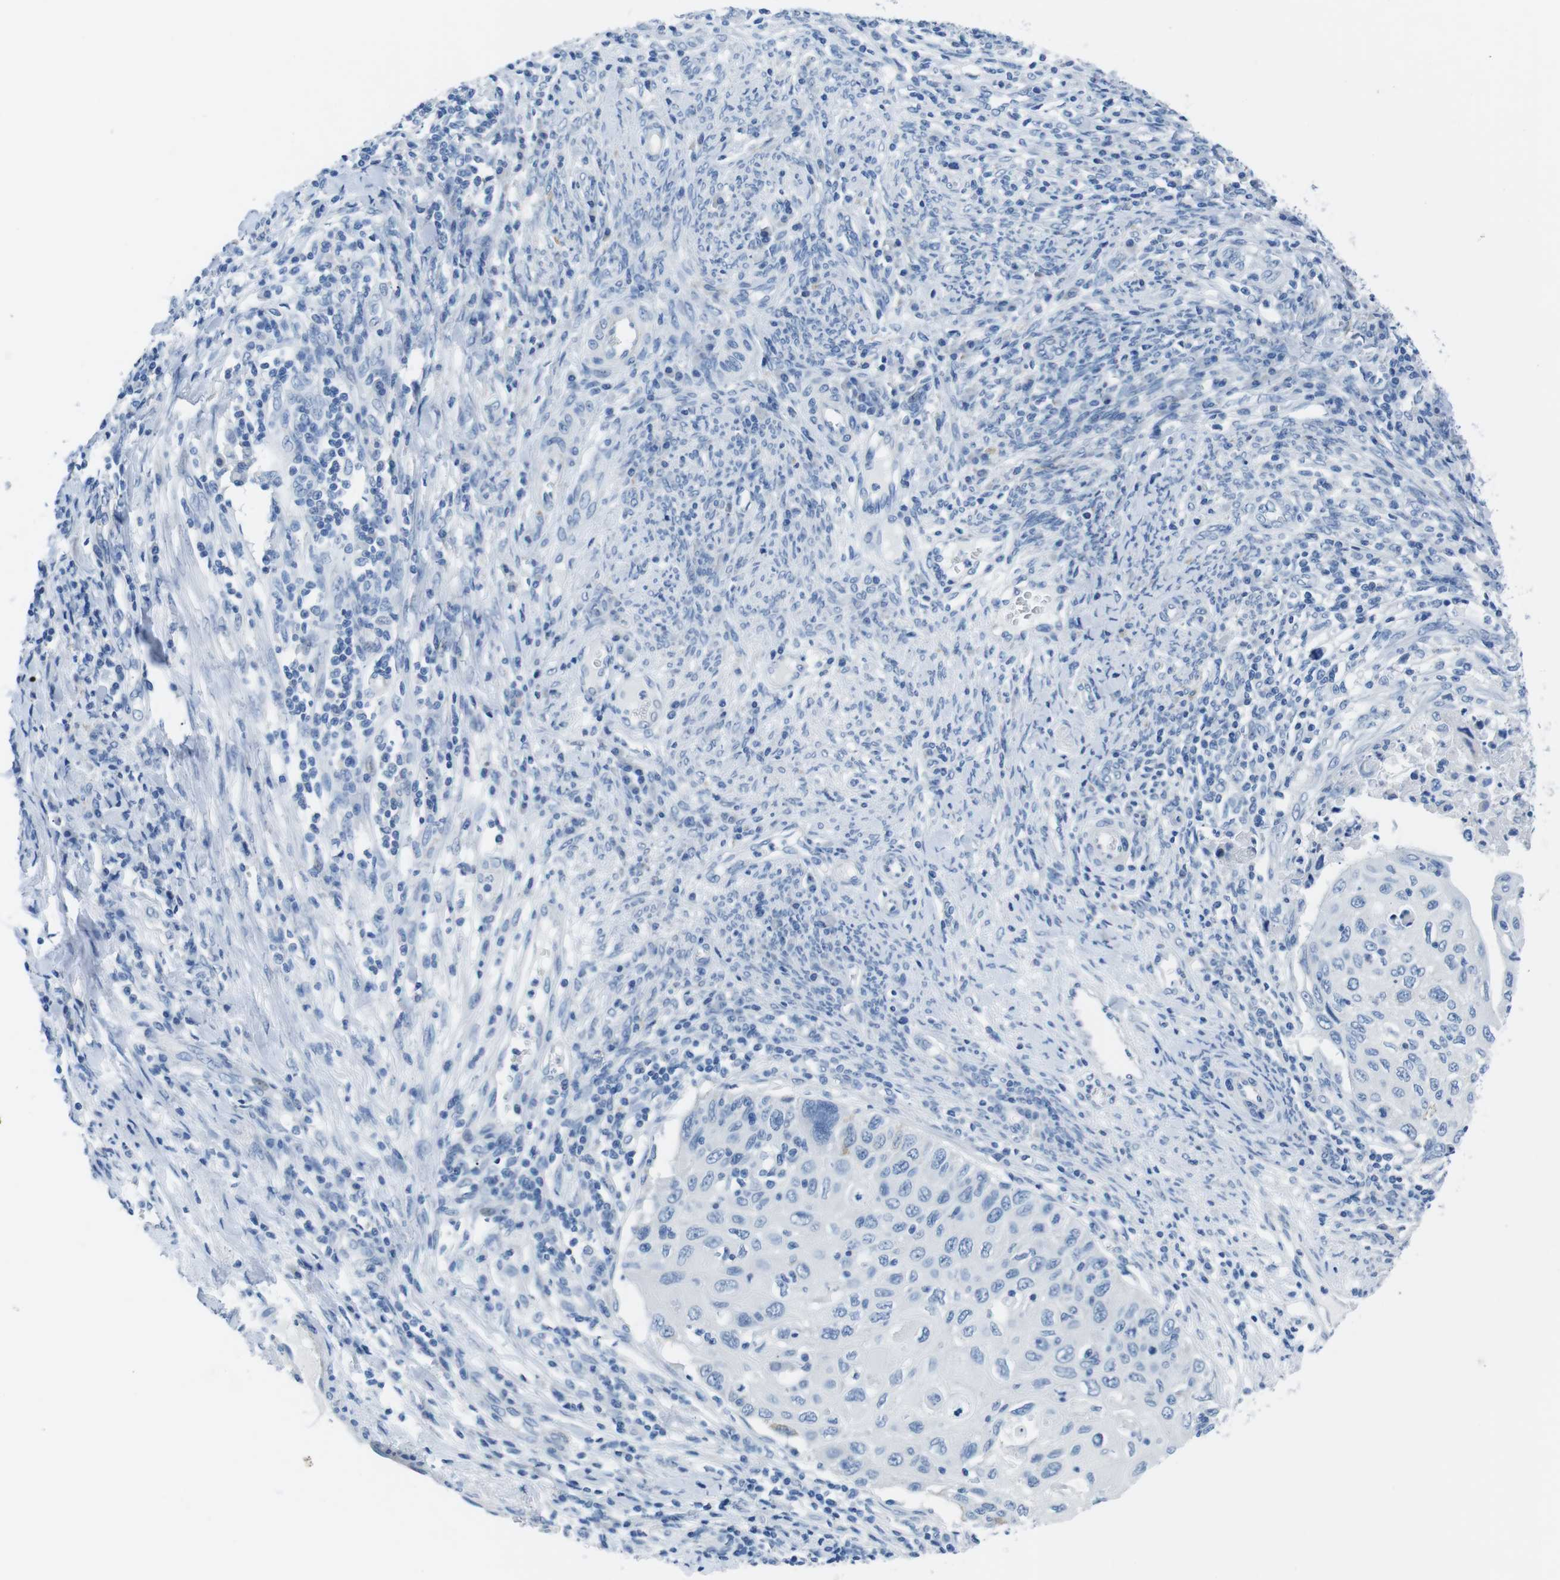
{"staining": {"intensity": "negative", "quantity": "none", "location": "none"}, "tissue": "cervical cancer", "cell_type": "Tumor cells", "image_type": "cancer", "snomed": [{"axis": "morphology", "description": "Squamous cell carcinoma, NOS"}, {"axis": "topography", "description": "Cervix"}], "caption": "A histopathology image of human squamous cell carcinoma (cervical) is negative for staining in tumor cells.", "gene": "MUC2", "patient": {"sex": "female", "age": 70}}